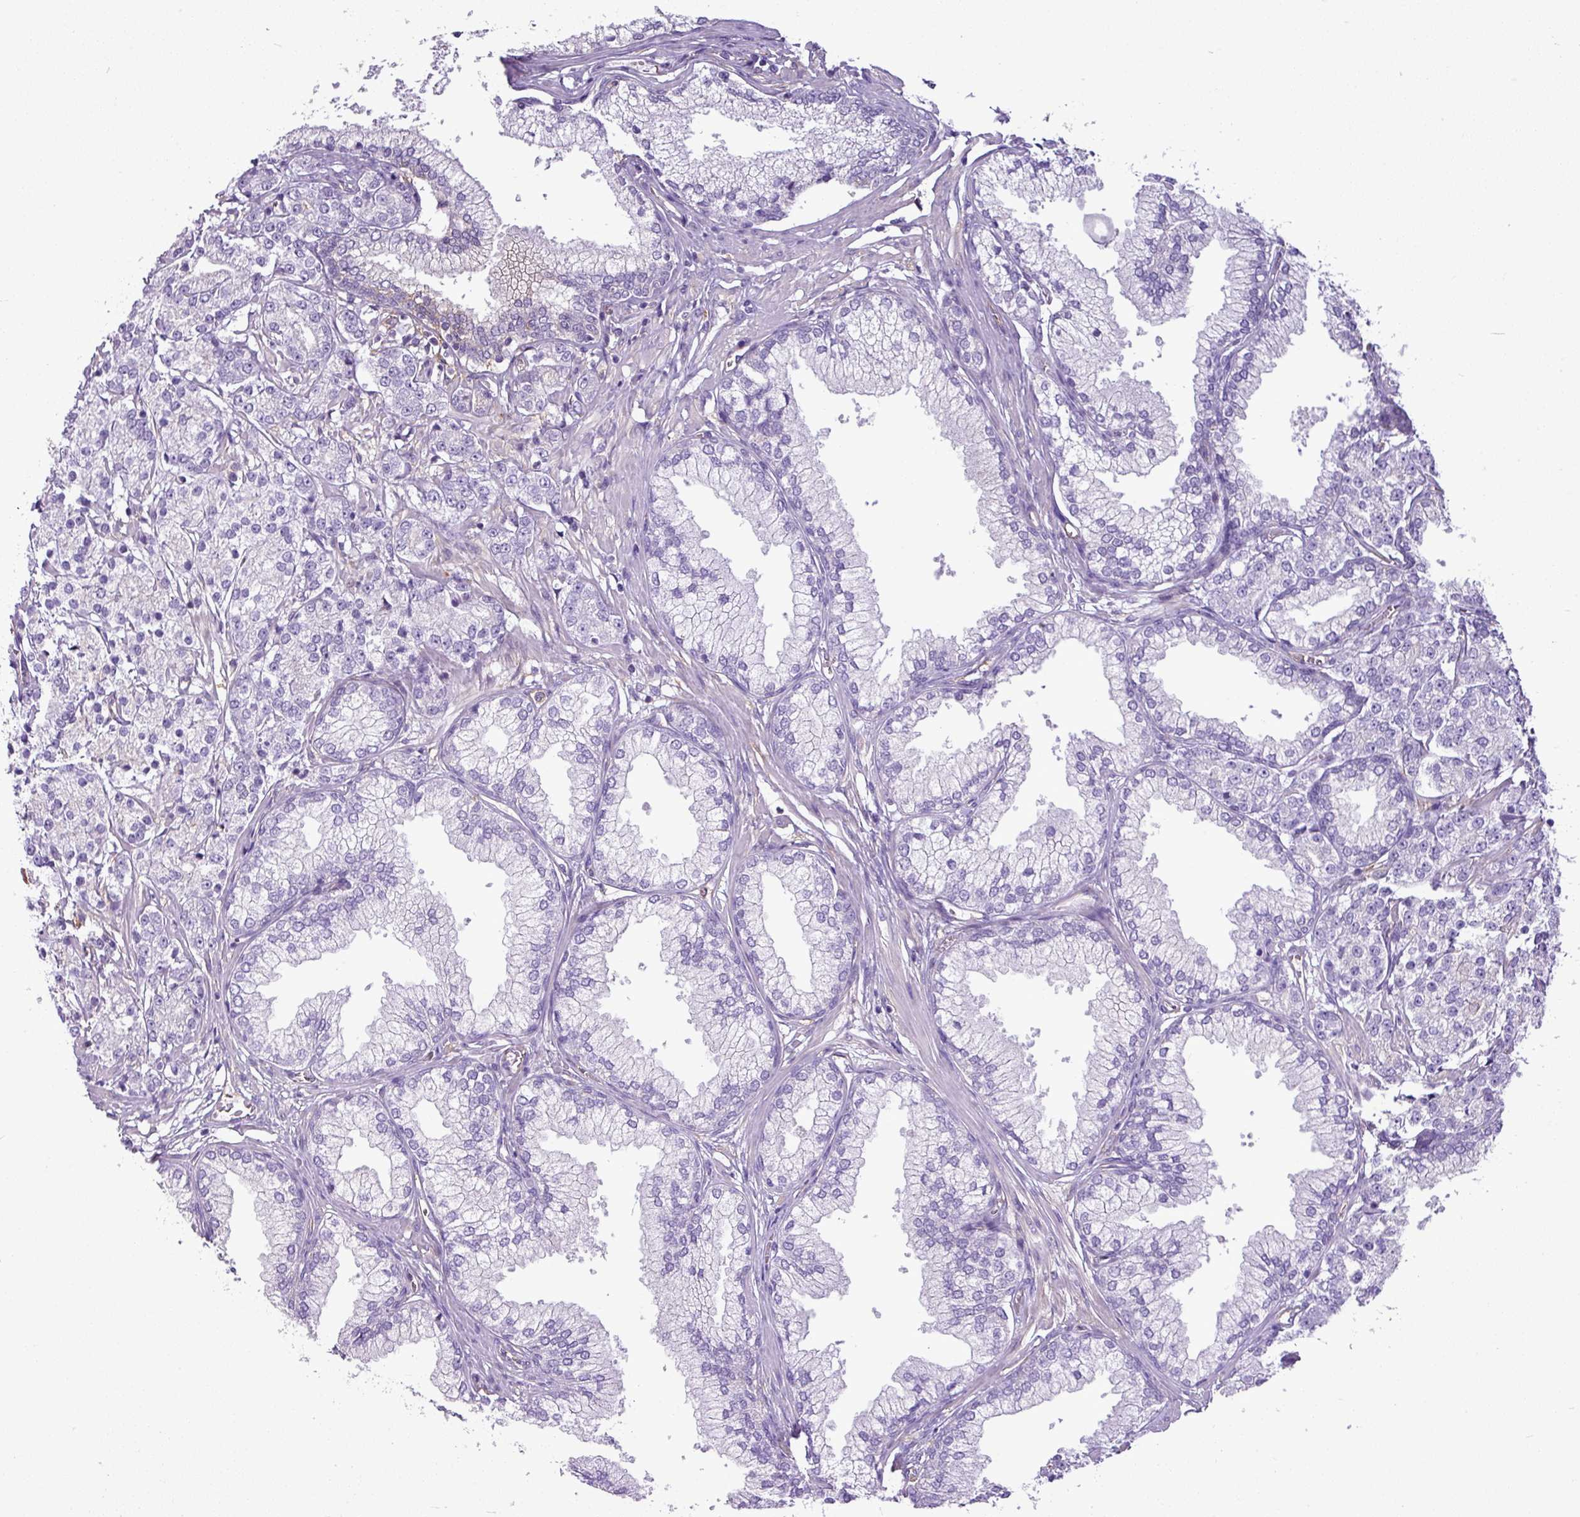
{"staining": {"intensity": "negative", "quantity": "none", "location": "none"}, "tissue": "prostate cancer", "cell_type": "Tumor cells", "image_type": "cancer", "snomed": [{"axis": "morphology", "description": "Adenocarcinoma, High grade"}, {"axis": "topography", "description": "Prostate"}], "caption": "Adenocarcinoma (high-grade) (prostate) stained for a protein using IHC demonstrates no positivity tumor cells.", "gene": "XNDC1N", "patient": {"sex": "male", "age": 69}}